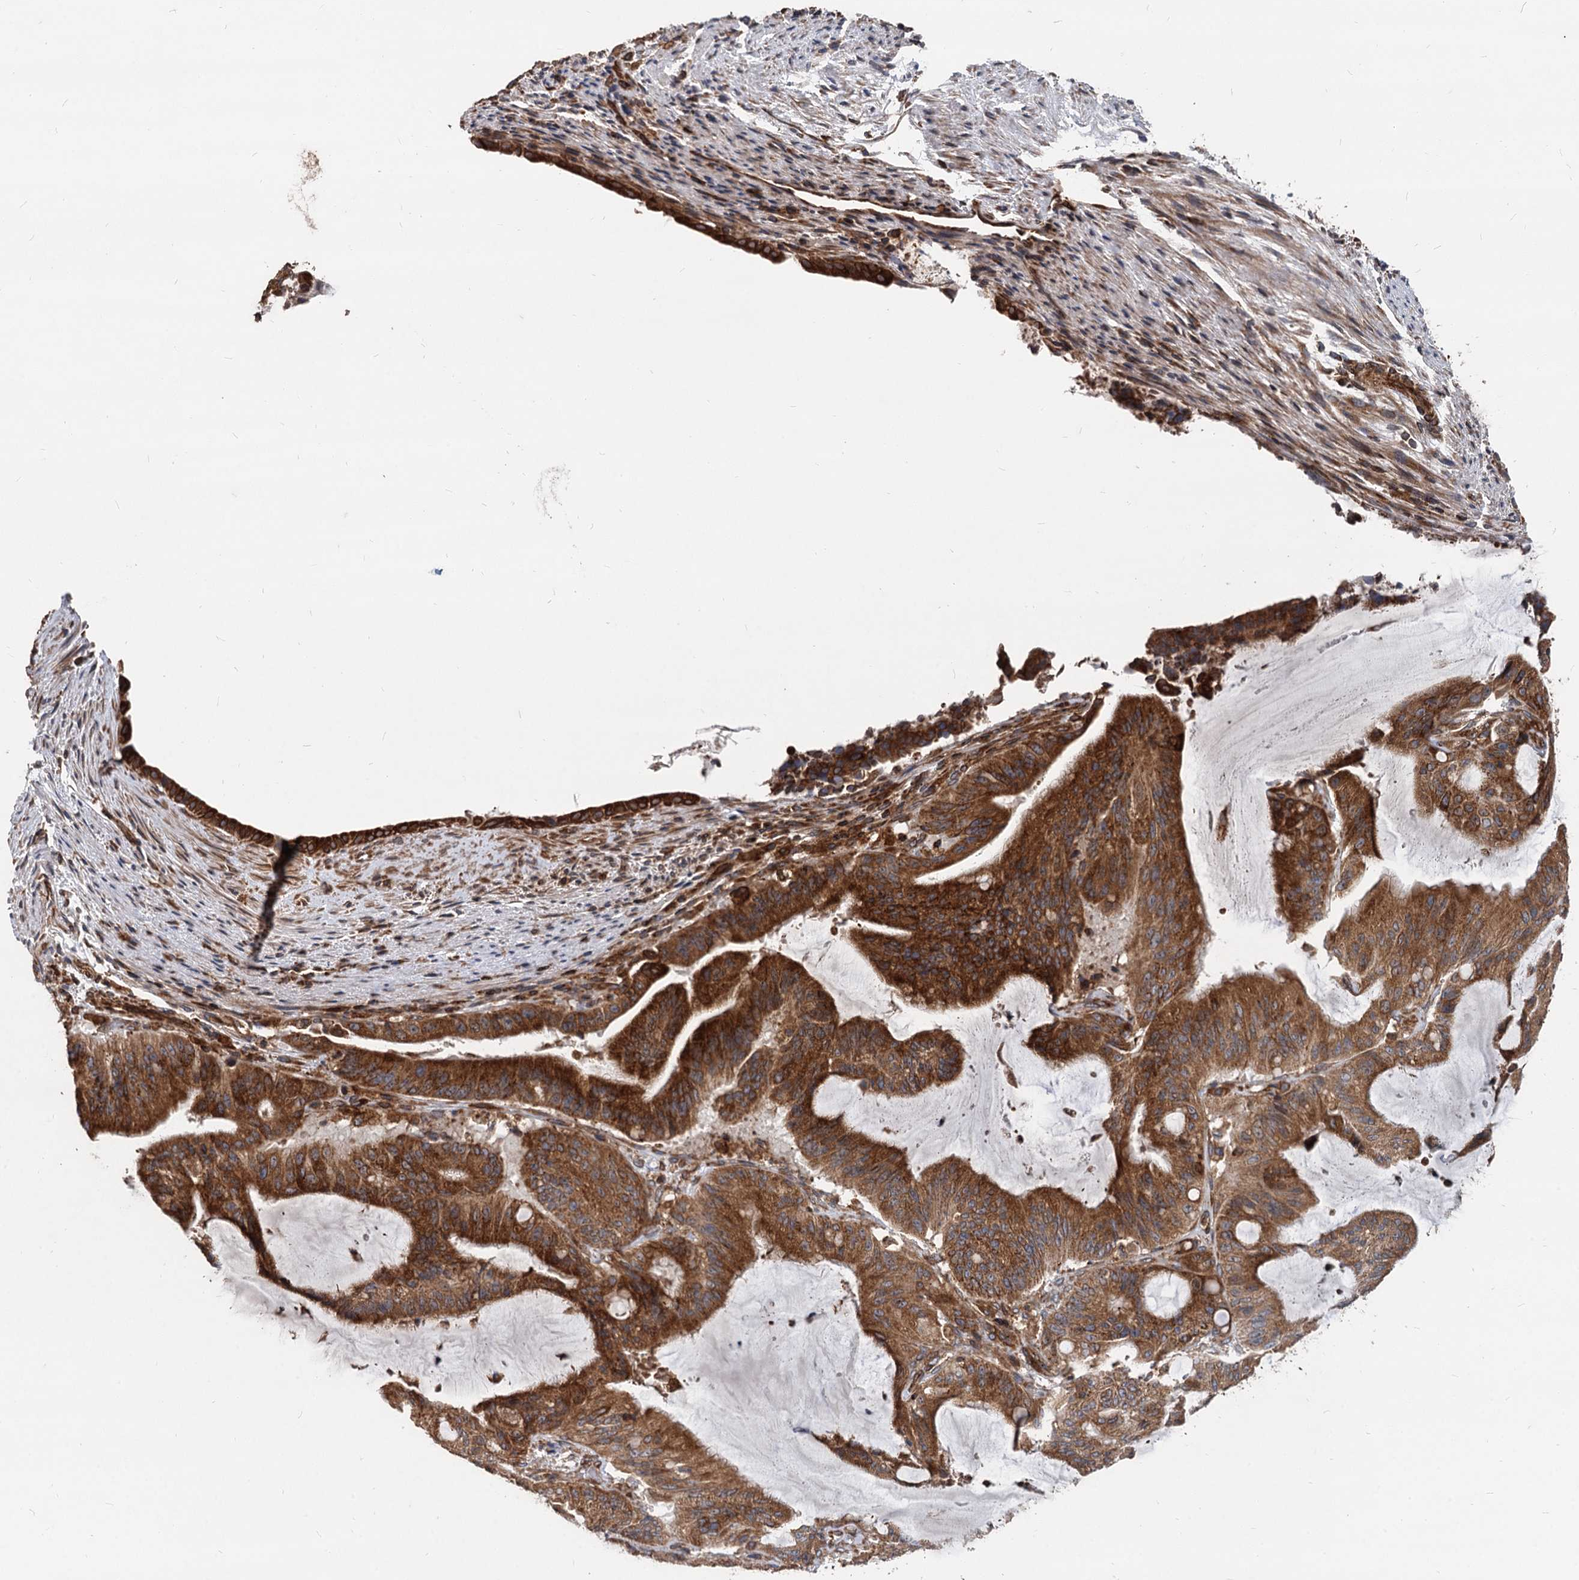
{"staining": {"intensity": "strong", "quantity": ">75%", "location": "cytoplasmic/membranous"}, "tissue": "liver cancer", "cell_type": "Tumor cells", "image_type": "cancer", "snomed": [{"axis": "morphology", "description": "Normal tissue, NOS"}, {"axis": "morphology", "description": "Cholangiocarcinoma"}, {"axis": "topography", "description": "Liver"}, {"axis": "topography", "description": "Peripheral nerve tissue"}], "caption": "Liver cancer (cholangiocarcinoma) stained with a brown dye exhibits strong cytoplasmic/membranous positive expression in about >75% of tumor cells.", "gene": "STIM1", "patient": {"sex": "female", "age": 73}}